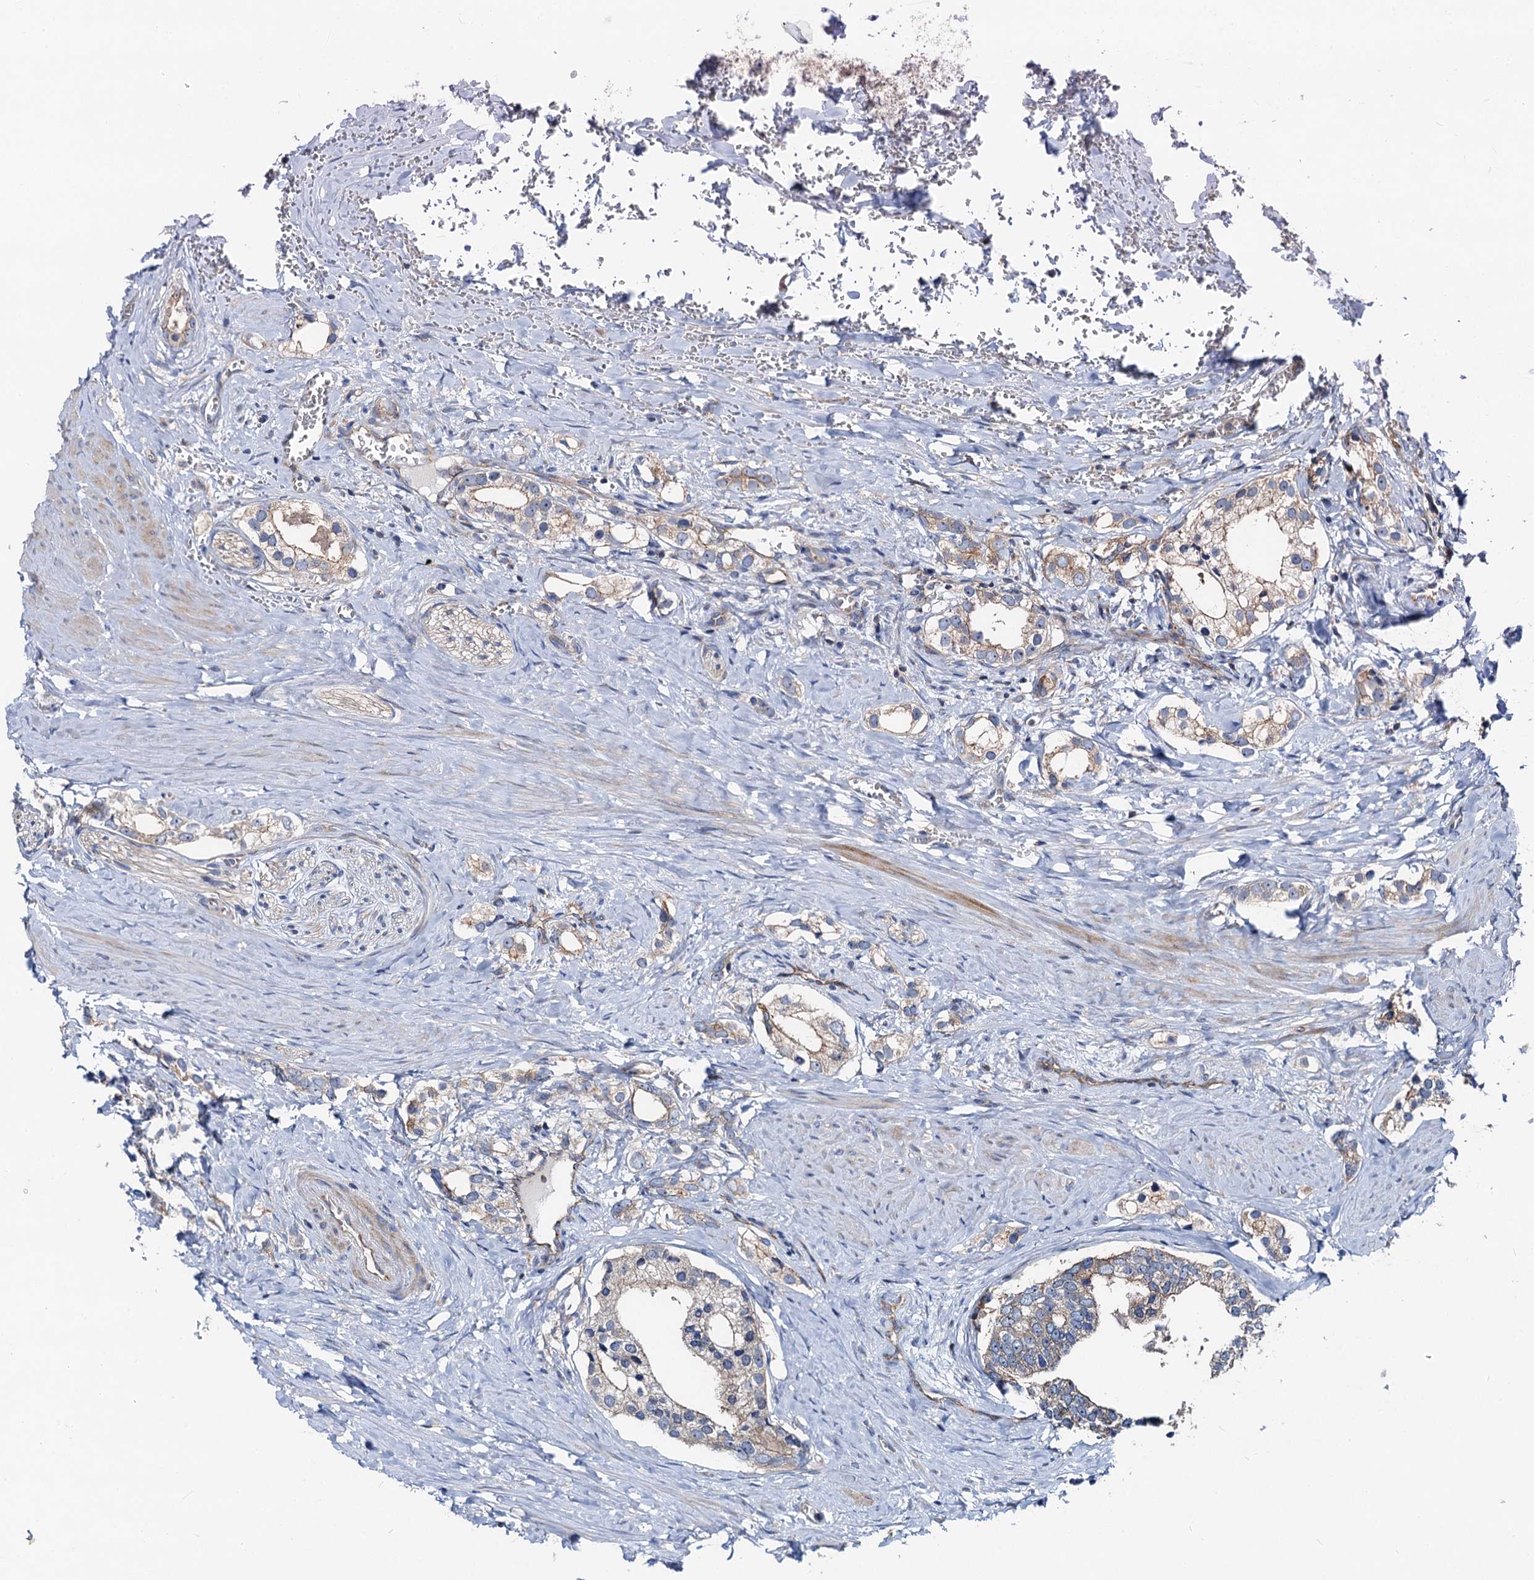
{"staining": {"intensity": "weak", "quantity": "<25%", "location": "cytoplasmic/membranous"}, "tissue": "prostate cancer", "cell_type": "Tumor cells", "image_type": "cancer", "snomed": [{"axis": "morphology", "description": "Adenocarcinoma, High grade"}, {"axis": "topography", "description": "Prostate"}], "caption": "Immunohistochemistry micrograph of neoplastic tissue: adenocarcinoma (high-grade) (prostate) stained with DAB displays no significant protein expression in tumor cells.", "gene": "ANKRD26", "patient": {"sex": "male", "age": 66}}